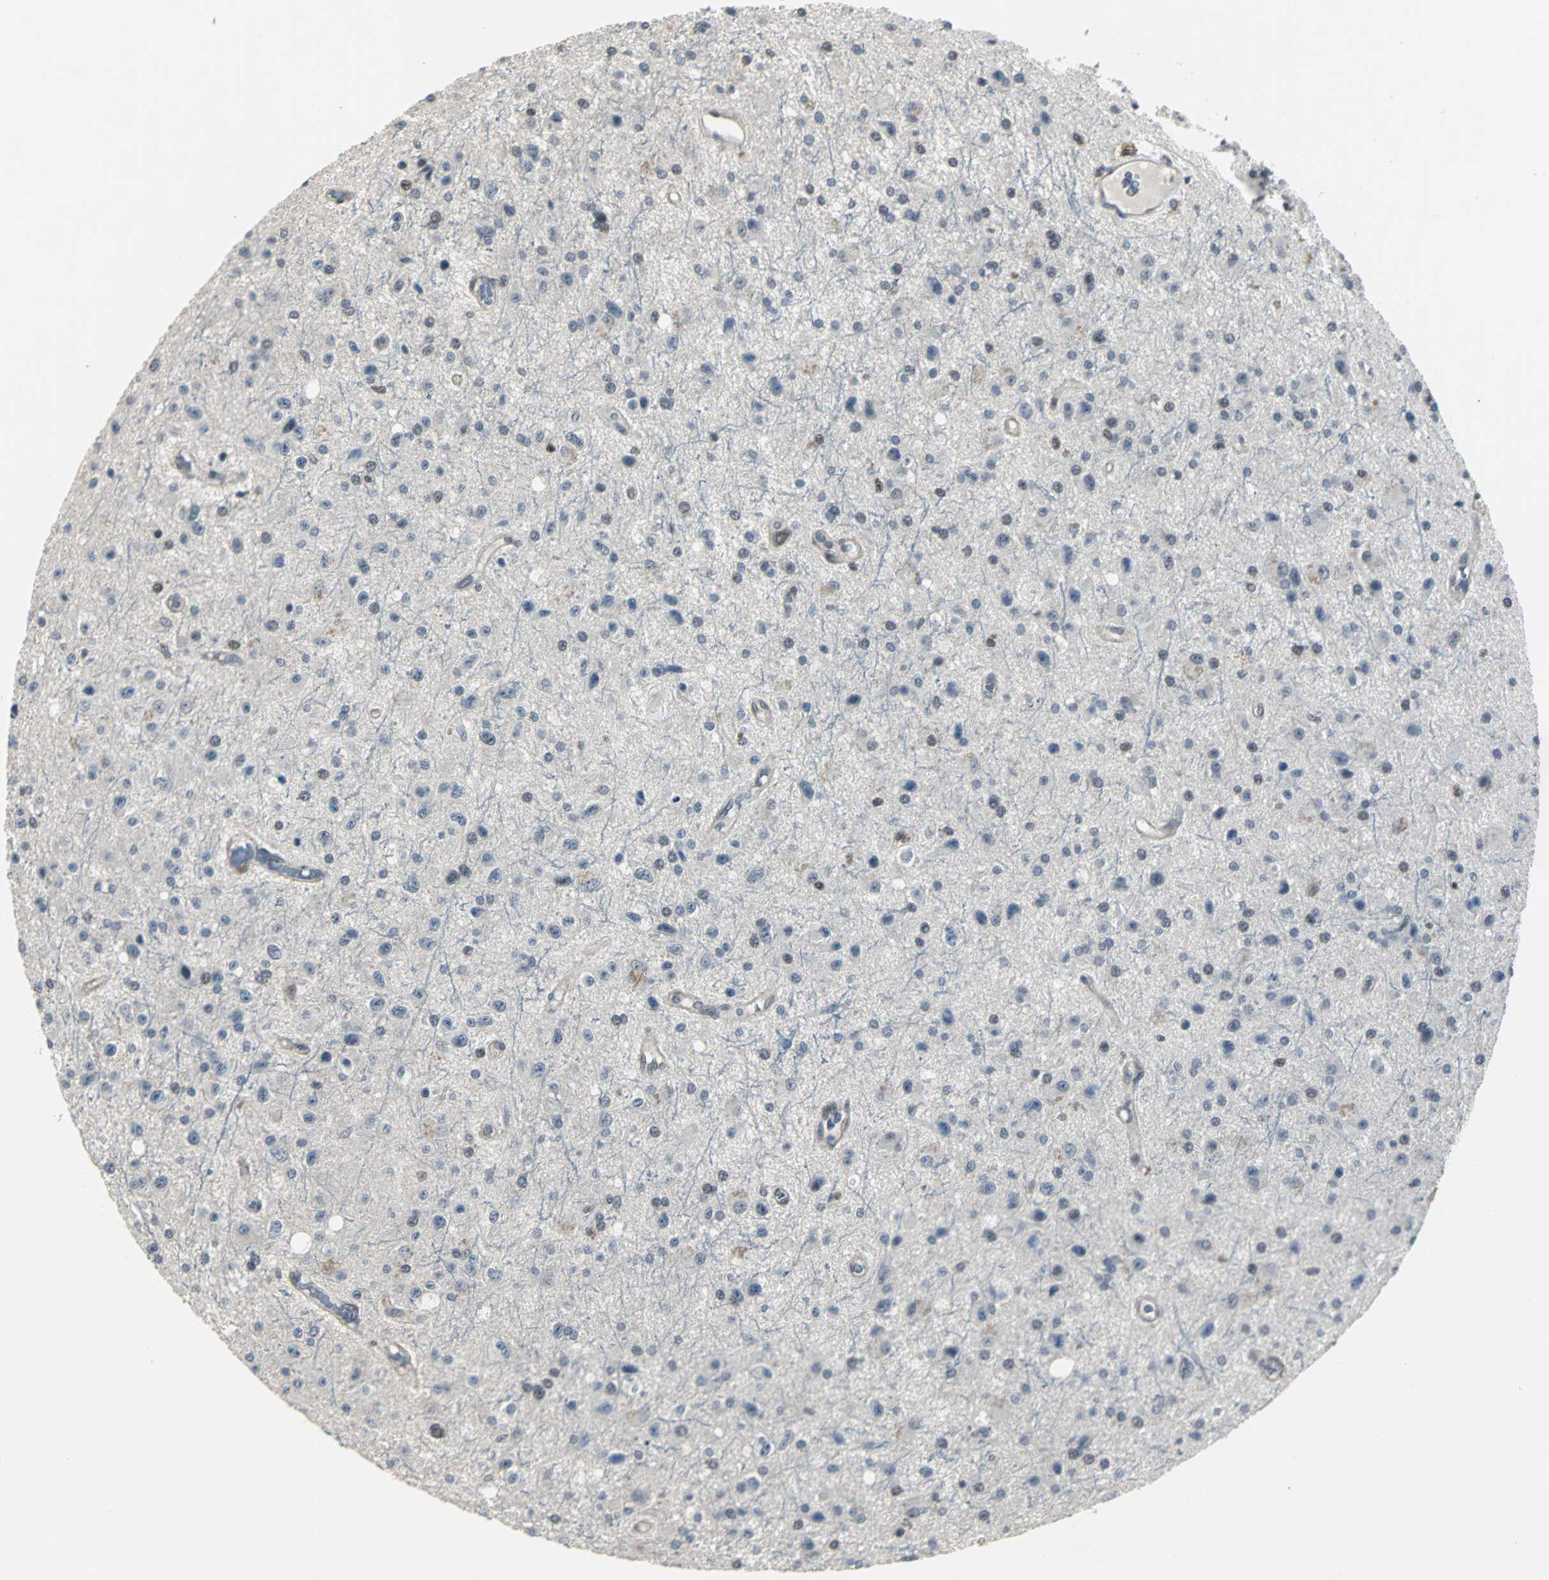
{"staining": {"intensity": "negative", "quantity": "none", "location": "none"}, "tissue": "glioma", "cell_type": "Tumor cells", "image_type": "cancer", "snomed": [{"axis": "morphology", "description": "Glioma, malignant, Low grade"}, {"axis": "topography", "description": "Brain"}], "caption": "Micrograph shows no protein positivity in tumor cells of malignant low-grade glioma tissue. (Brightfield microscopy of DAB immunohistochemistry (IHC) at high magnification).", "gene": "MKX", "patient": {"sex": "male", "age": 58}}